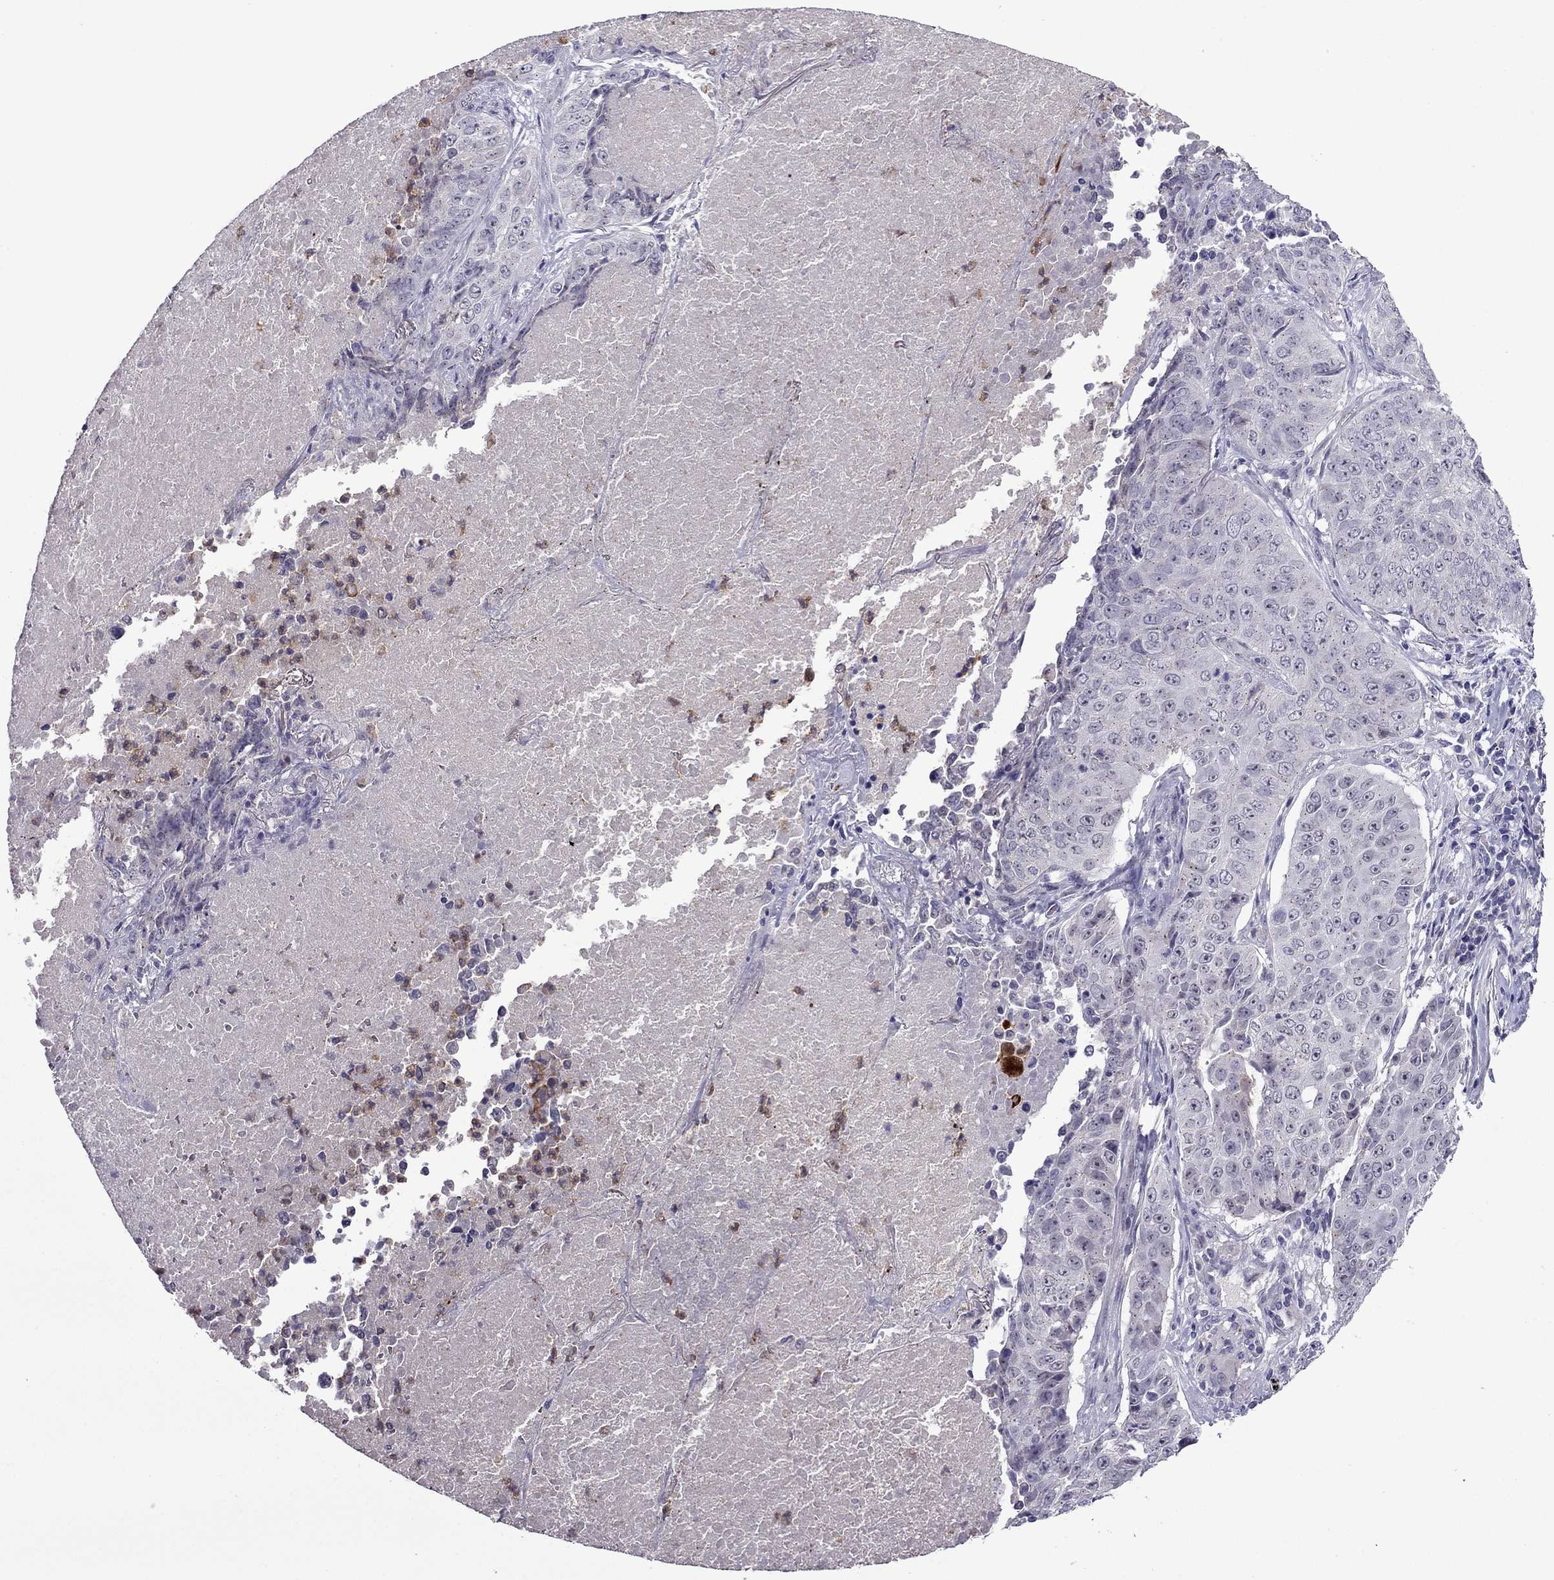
{"staining": {"intensity": "negative", "quantity": "none", "location": "none"}, "tissue": "lung cancer", "cell_type": "Tumor cells", "image_type": "cancer", "snomed": [{"axis": "morphology", "description": "Normal tissue, NOS"}, {"axis": "morphology", "description": "Squamous cell carcinoma, NOS"}, {"axis": "topography", "description": "Bronchus"}, {"axis": "topography", "description": "Lung"}], "caption": "Immunohistochemical staining of lung cancer (squamous cell carcinoma) displays no significant staining in tumor cells.", "gene": "MYBPH", "patient": {"sex": "male", "age": 64}}